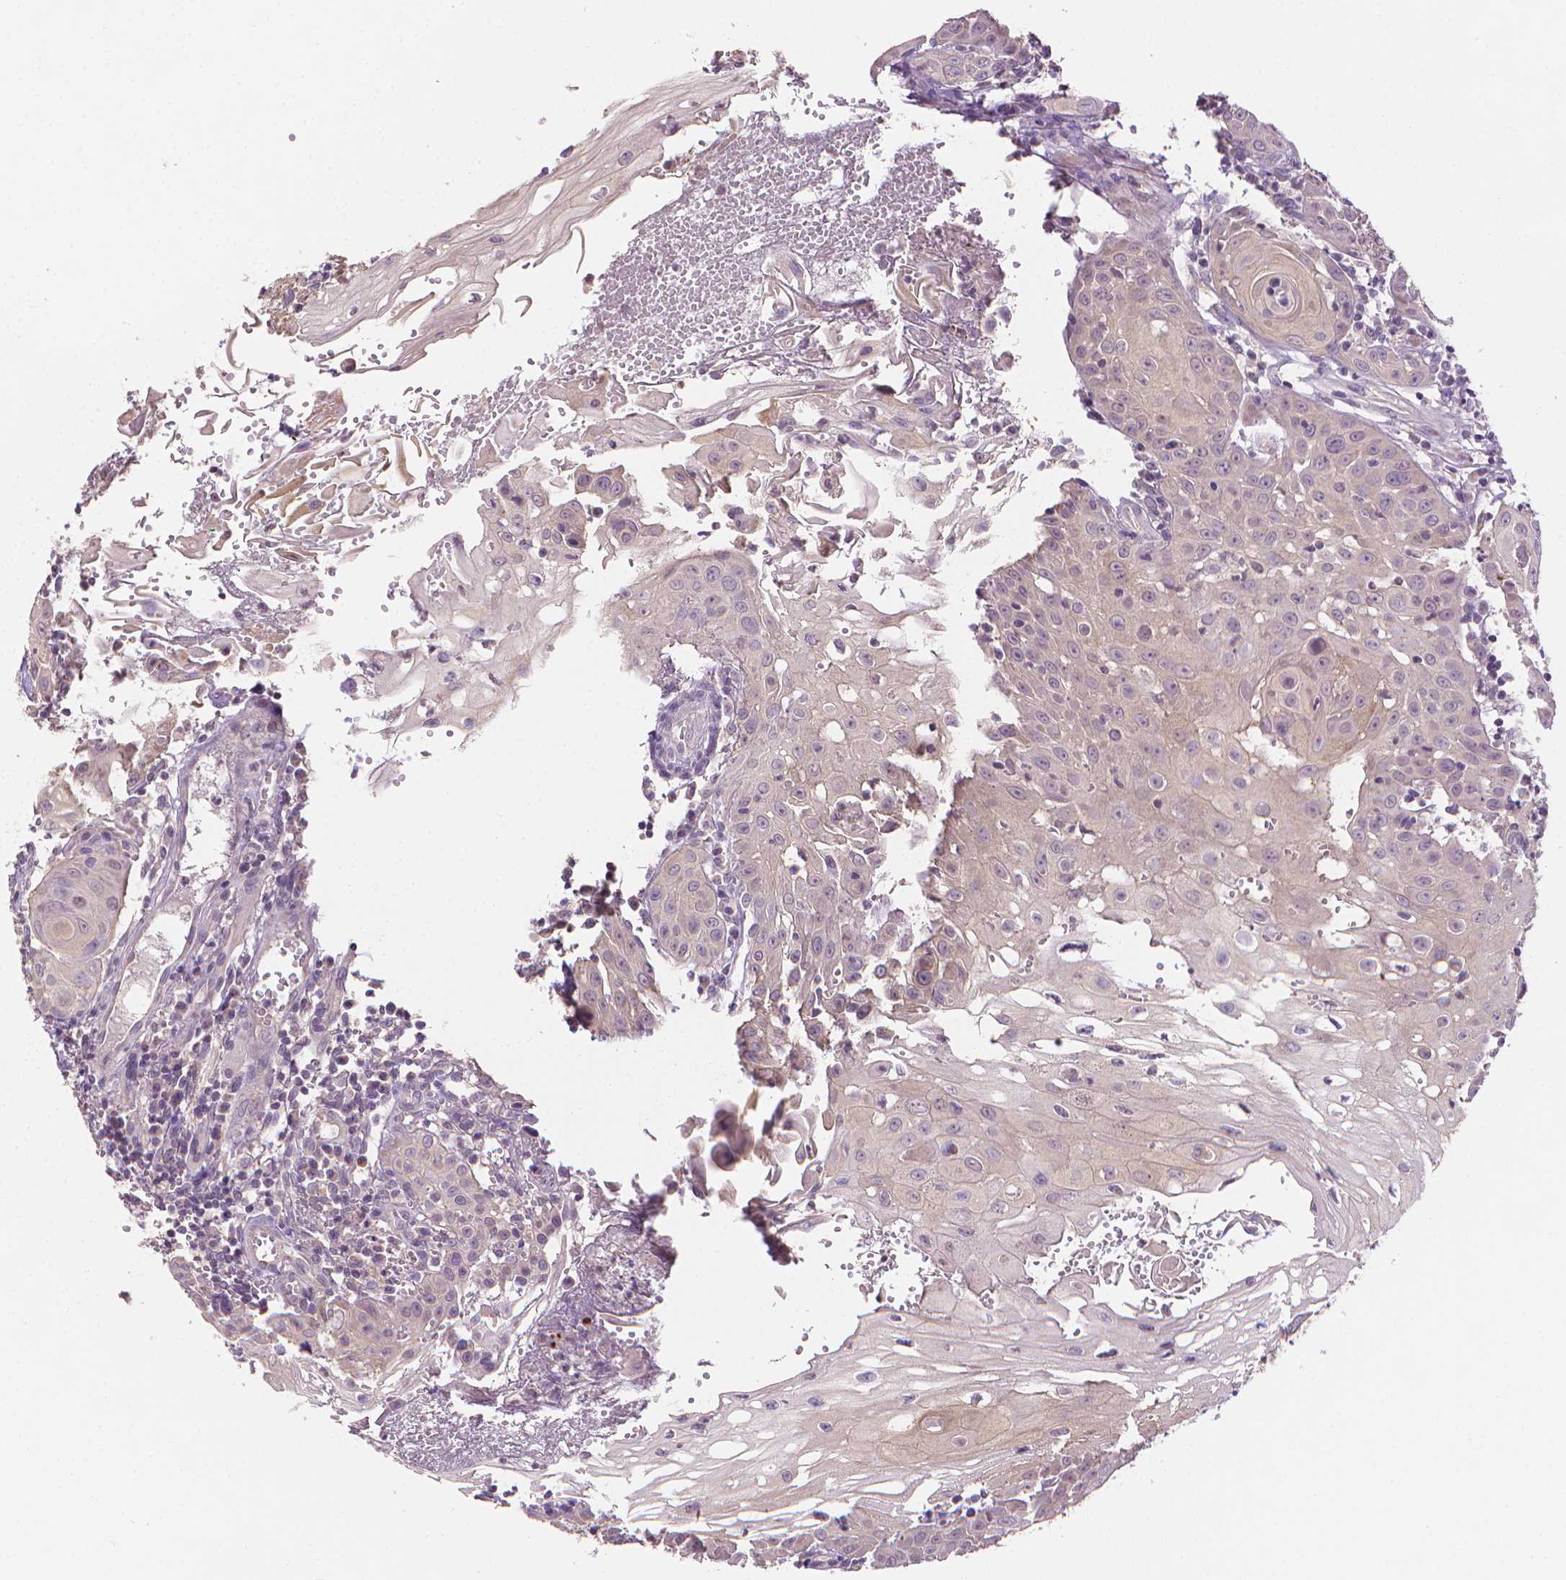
{"staining": {"intensity": "negative", "quantity": "none", "location": "none"}, "tissue": "head and neck cancer", "cell_type": "Tumor cells", "image_type": "cancer", "snomed": [{"axis": "morphology", "description": "Squamous cell carcinoma, NOS"}, {"axis": "topography", "description": "Head-Neck"}], "caption": "Tumor cells are negative for protein expression in human head and neck squamous cell carcinoma.", "gene": "FASN", "patient": {"sex": "female", "age": 80}}